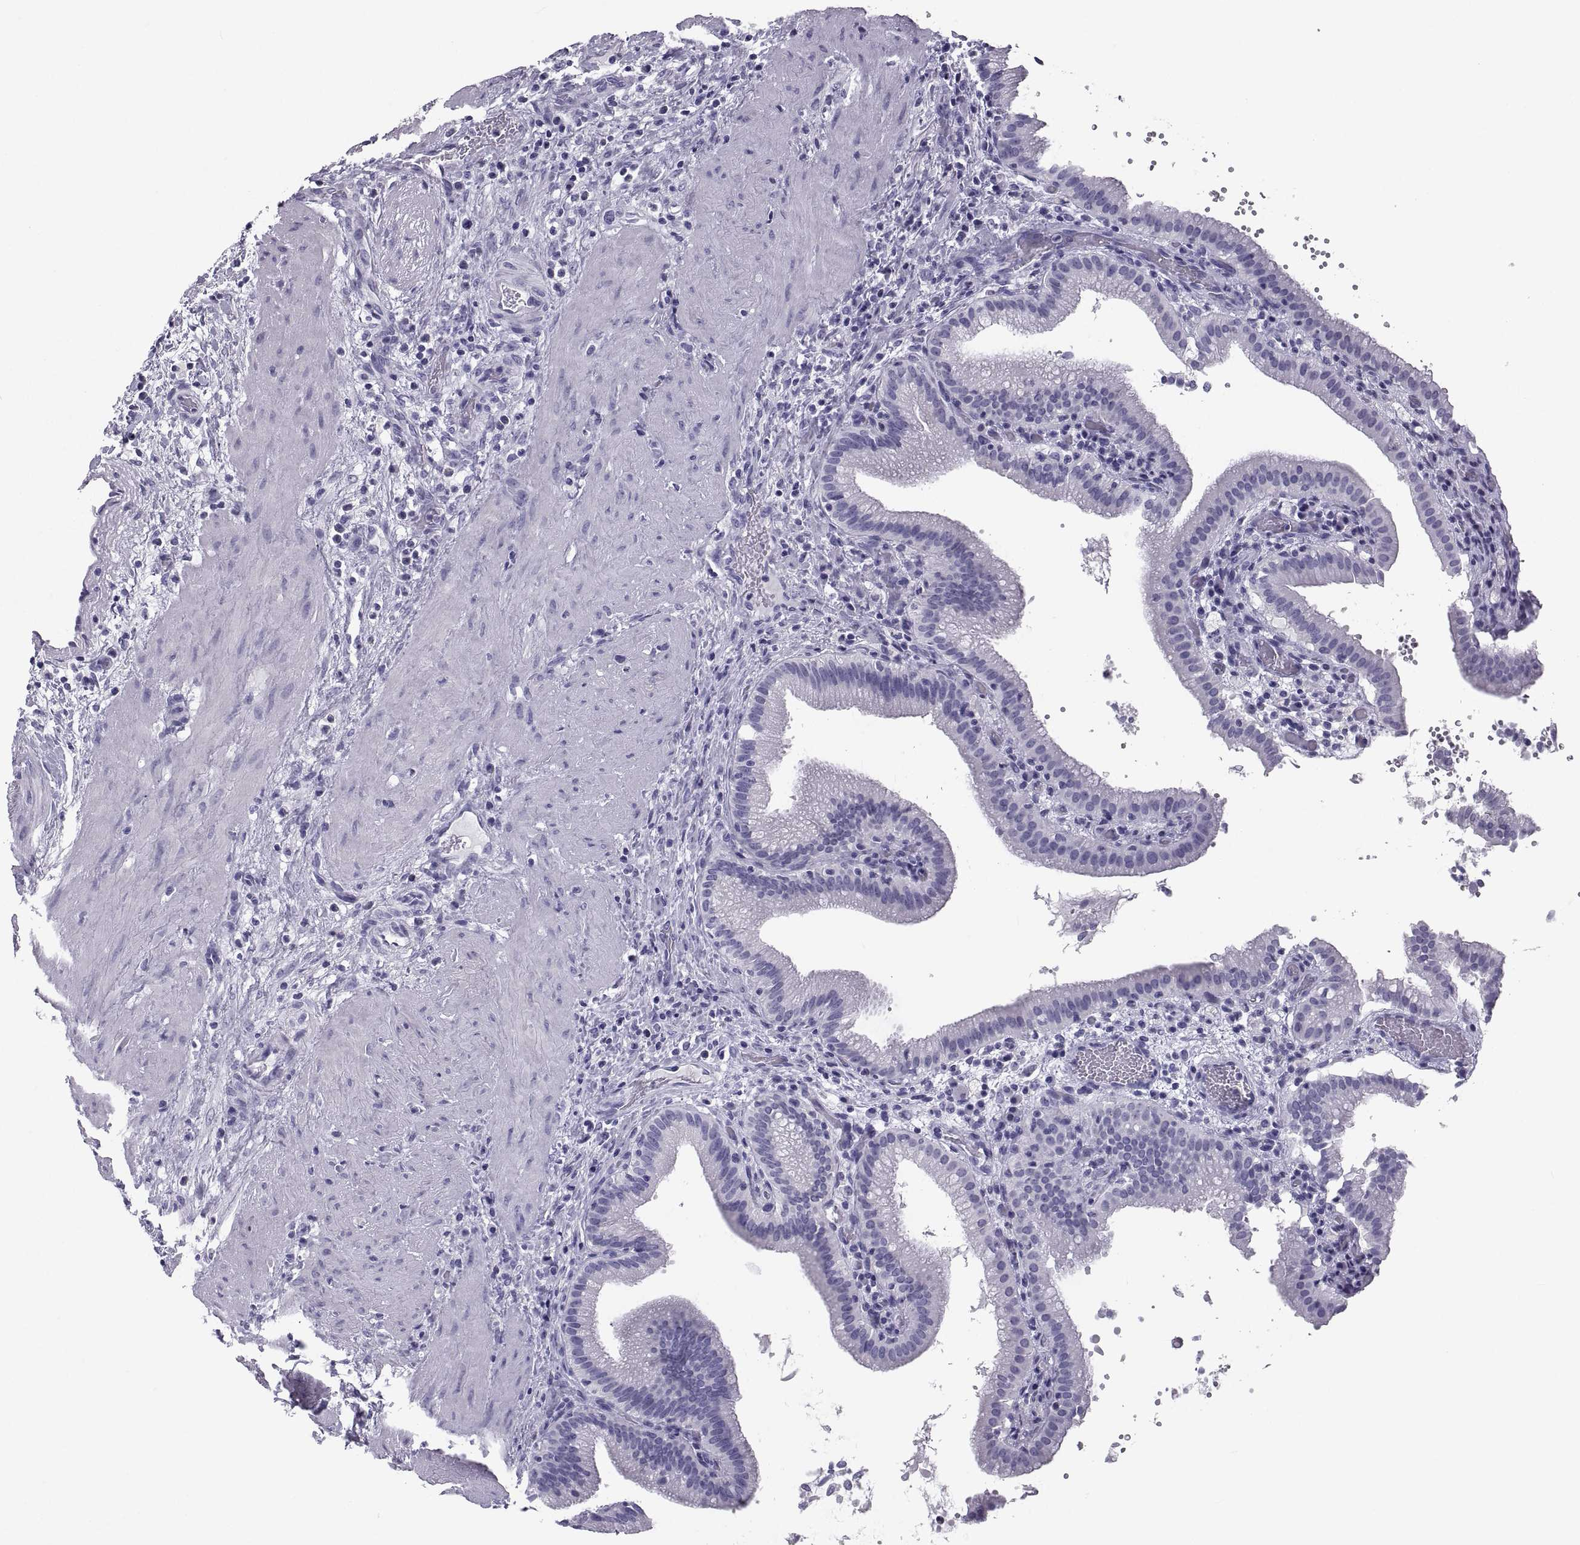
{"staining": {"intensity": "negative", "quantity": "none", "location": "none"}, "tissue": "gallbladder", "cell_type": "Glandular cells", "image_type": "normal", "snomed": [{"axis": "morphology", "description": "Normal tissue, NOS"}, {"axis": "topography", "description": "Gallbladder"}], "caption": "An immunohistochemistry (IHC) image of normal gallbladder is shown. There is no staining in glandular cells of gallbladder. The staining was performed using DAB to visualize the protein expression in brown, while the nuclei were stained in blue with hematoxylin (Magnification: 20x).", "gene": "PCSK1N", "patient": {"sex": "male", "age": 42}}